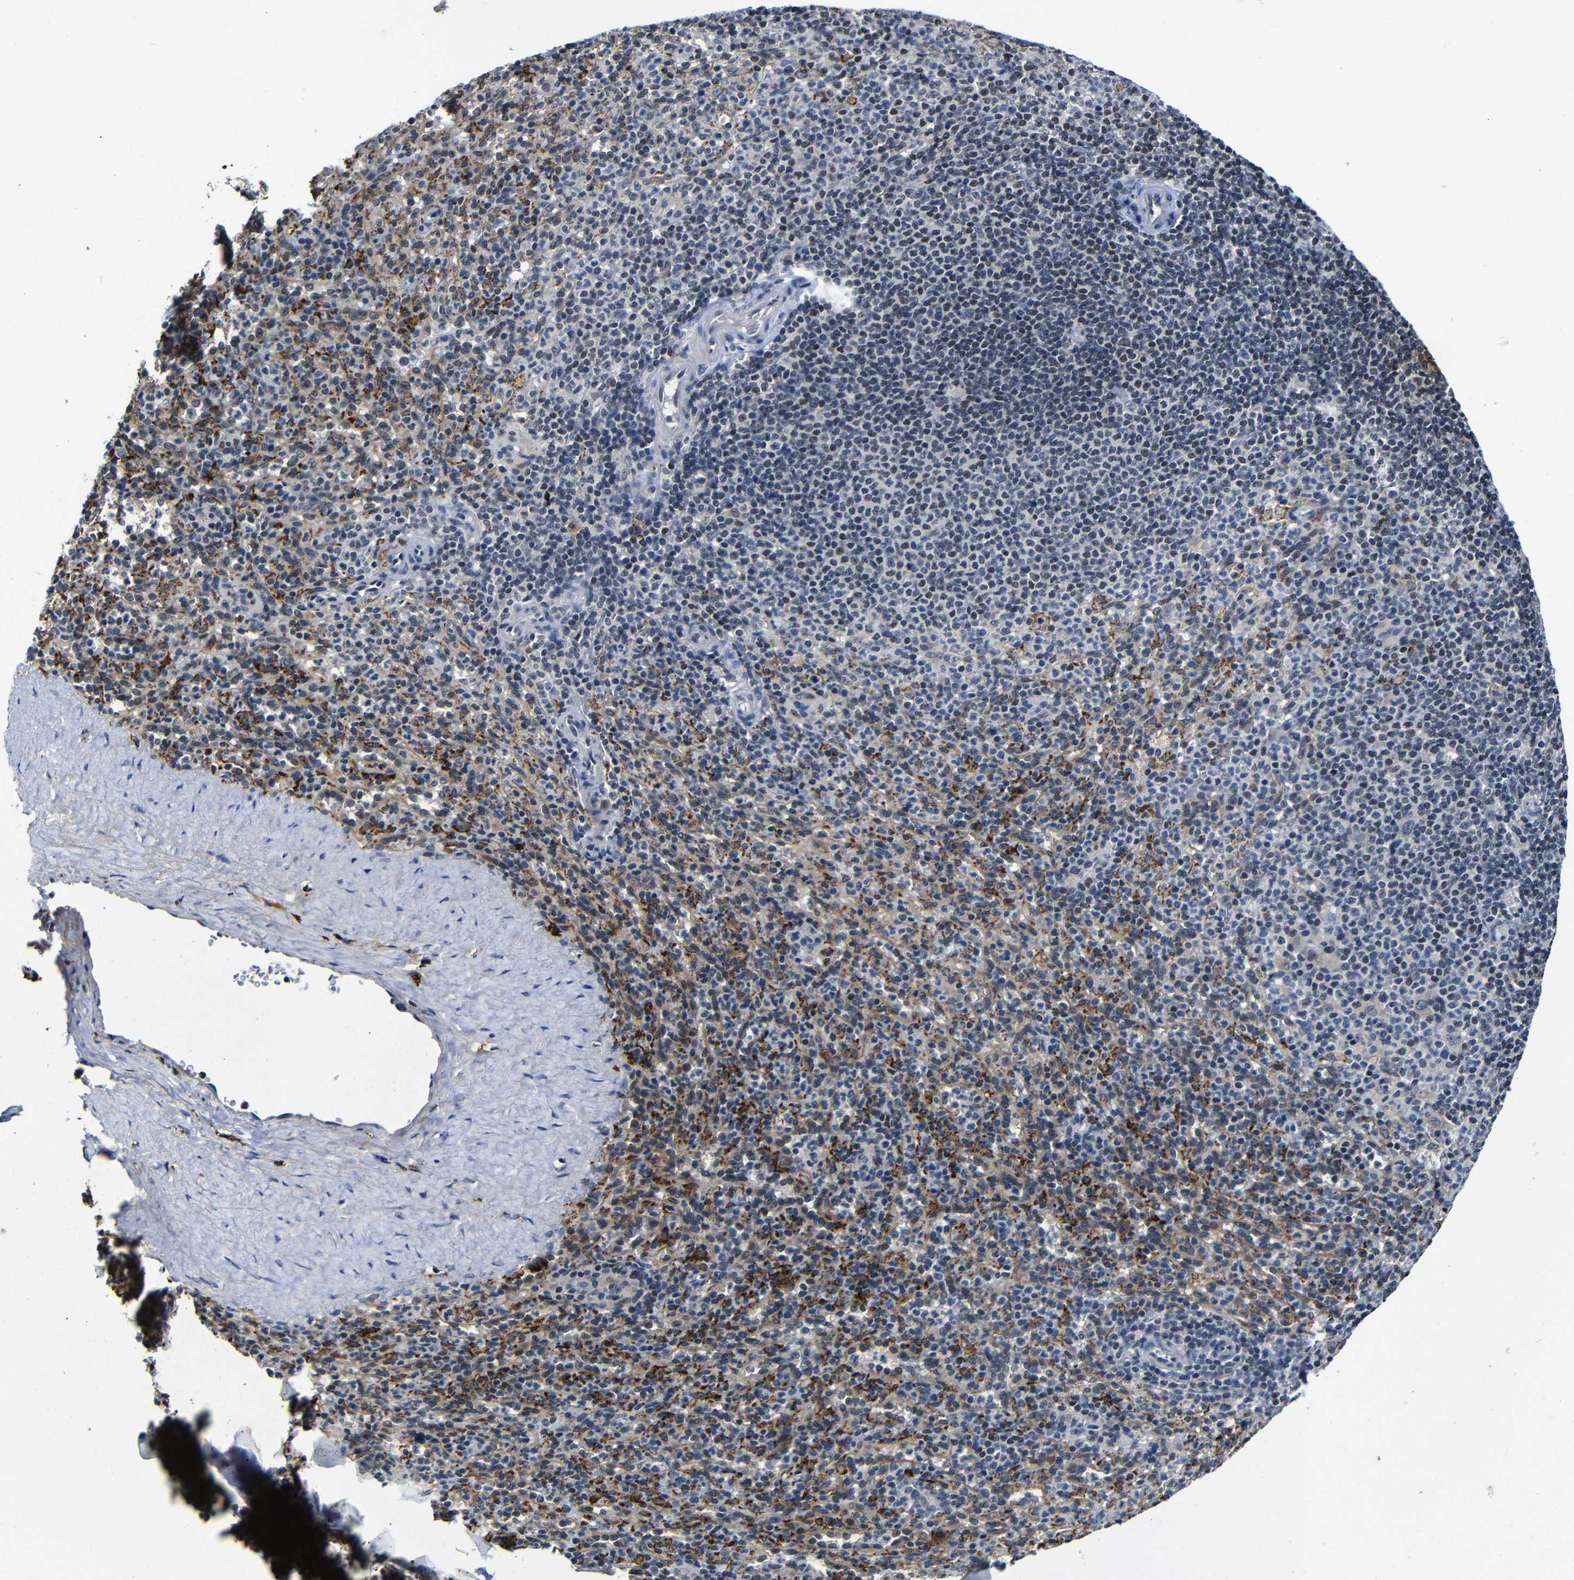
{"staining": {"intensity": "moderate", "quantity": "25%-75%", "location": "nuclear"}, "tissue": "spleen", "cell_type": "Cells in red pulp", "image_type": "normal", "snomed": [{"axis": "morphology", "description": "Normal tissue, NOS"}, {"axis": "topography", "description": "Spleen"}], "caption": "The micrograph exhibits immunohistochemical staining of unremarkable spleen. There is moderate nuclear staining is appreciated in approximately 25%-75% of cells in red pulp.", "gene": "MYC", "patient": {"sex": "male", "age": 36}}